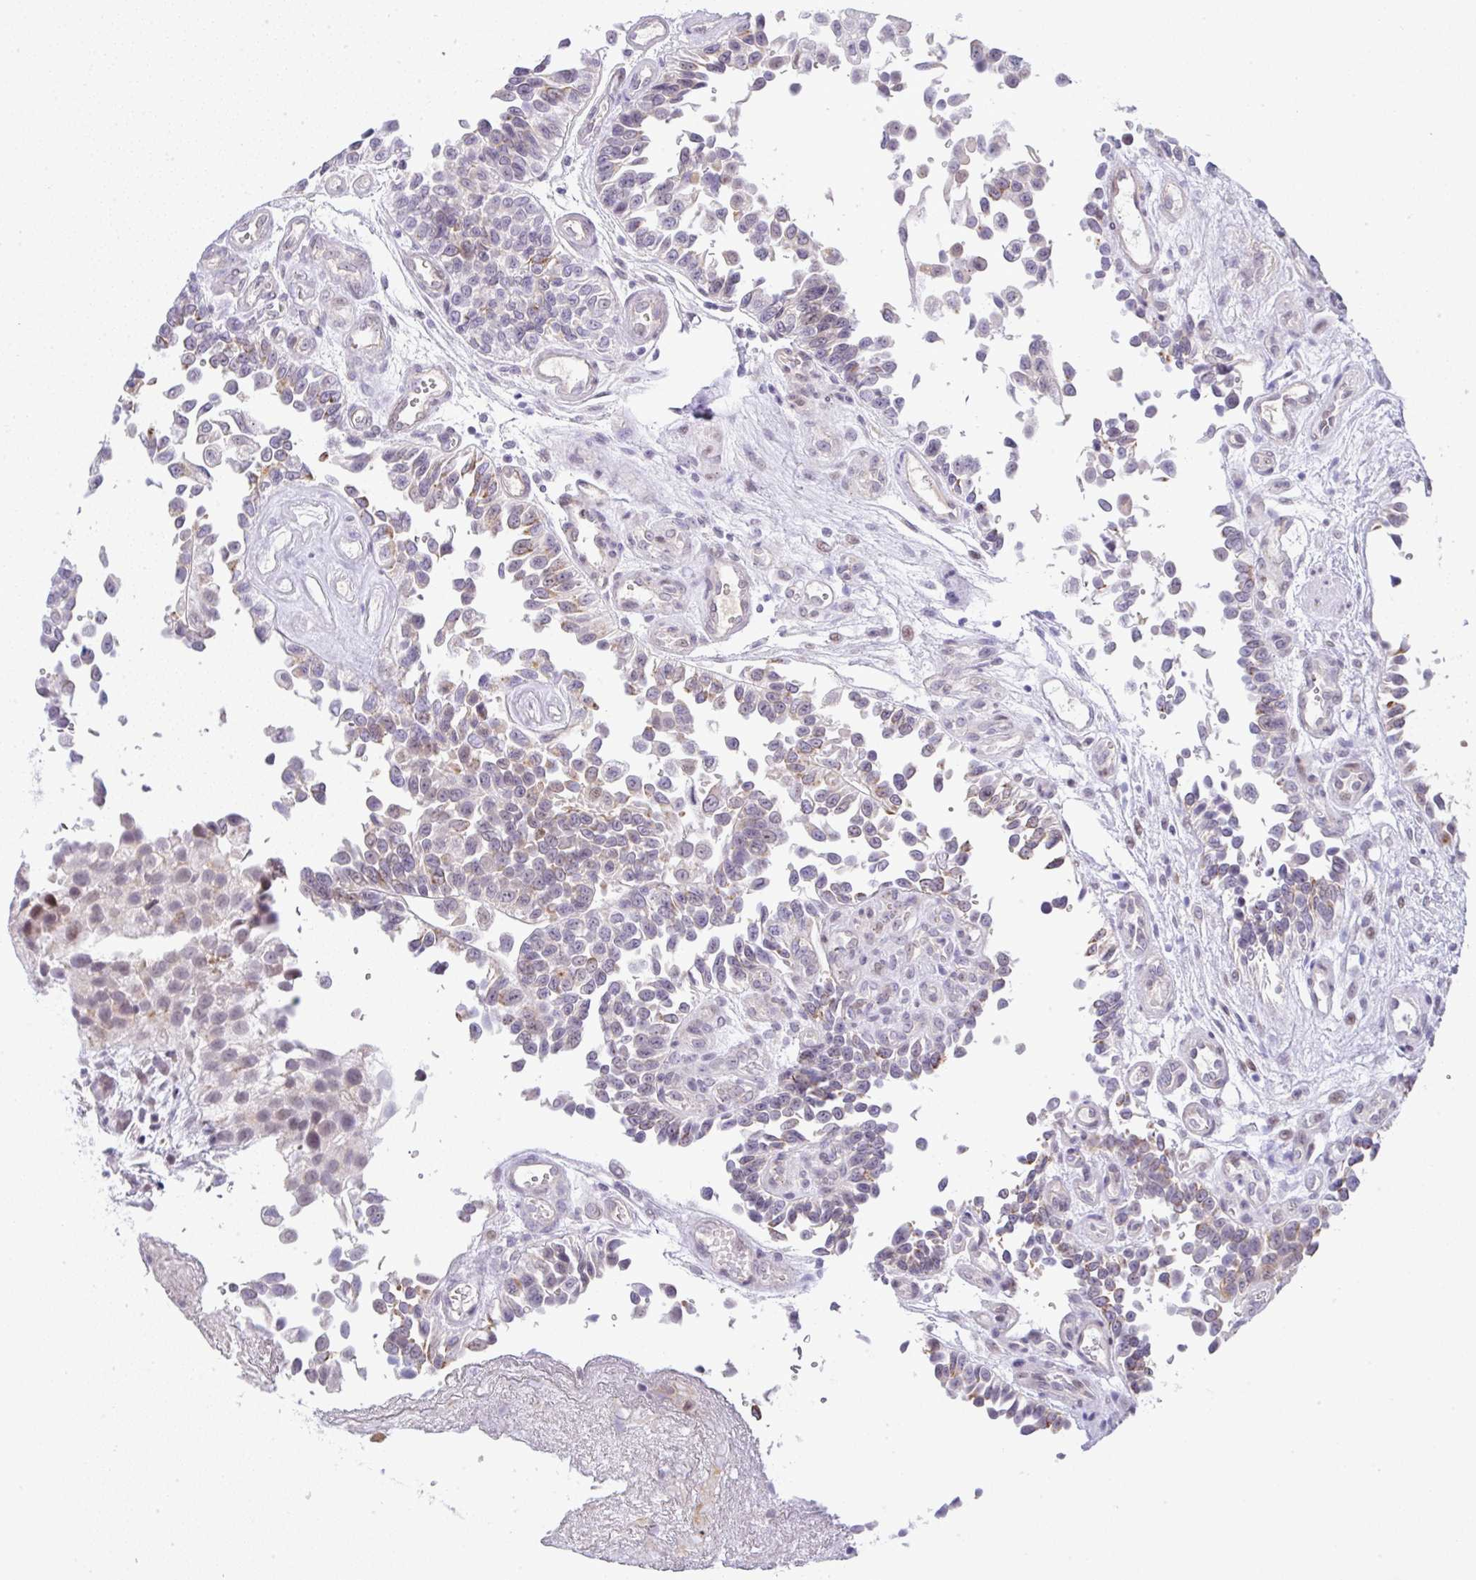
{"staining": {"intensity": "weak", "quantity": "25%-75%", "location": "cytoplasmic/membranous"}, "tissue": "urothelial cancer", "cell_type": "Tumor cells", "image_type": "cancer", "snomed": [{"axis": "morphology", "description": "Urothelial carcinoma, NOS"}, {"axis": "topography", "description": "Urinary bladder"}], "caption": "Human transitional cell carcinoma stained for a protein (brown) reveals weak cytoplasmic/membranous positive staining in about 25%-75% of tumor cells.", "gene": "FAM177A1", "patient": {"sex": "male", "age": 87}}